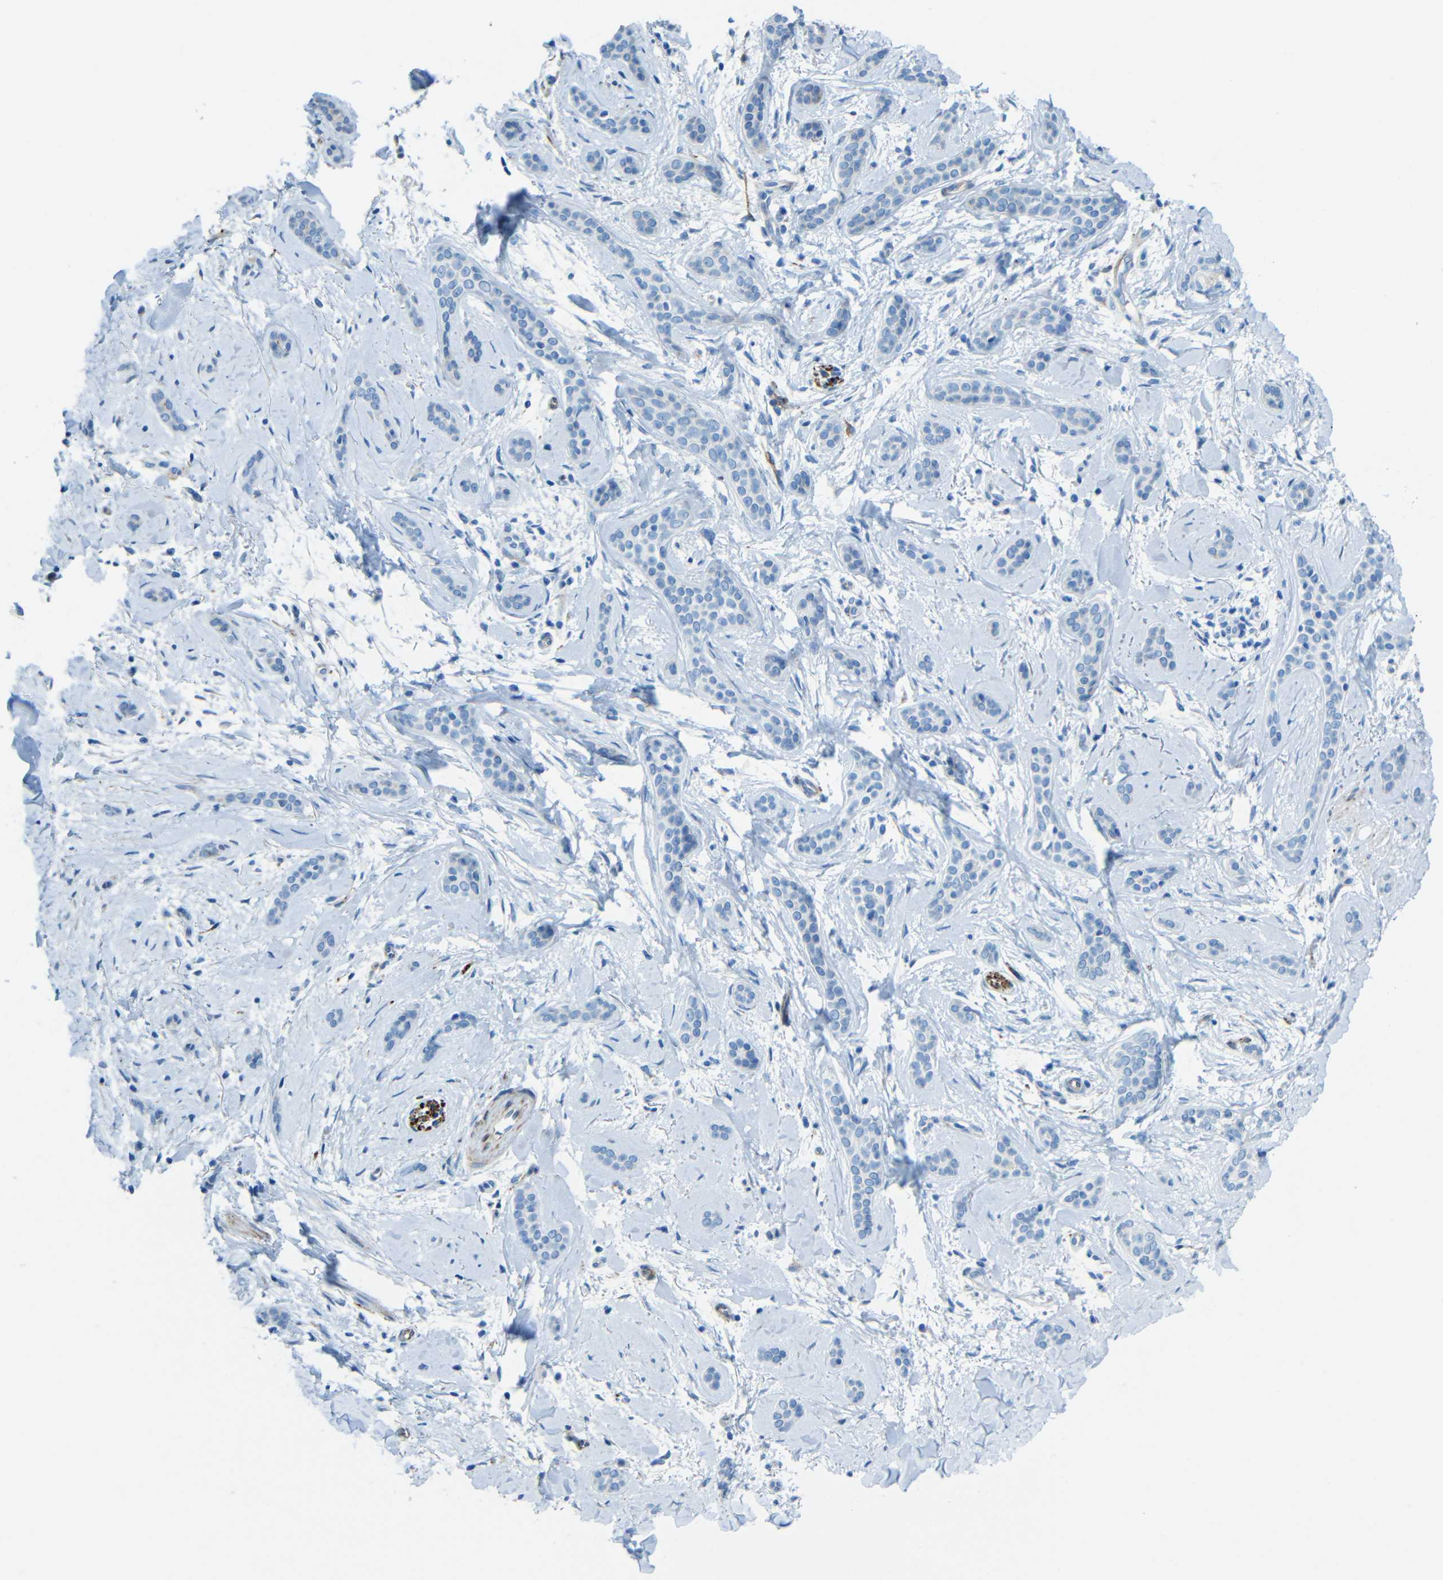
{"staining": {"intensity": "moderate", "quantity": "<25%", "location": "cytoplasmic/membranous"}, "tissue": "skin cancer", "cell_type": "Tumor cells", "image_type": "cancer", "snomed": [{"axis": "morphology", "description": "Basal cell carcinoma"}, {"axis": "morphology", "description": "Adnexal tumor, benign"}, {"axis": "topography", "description": "Skin"}], "caption": "An immunohistochemistry (IHC) histopathology image of neoplastic tissue is shown. Protein staining in brown labels moderate cytoplasmic/membranous positivity in benign adnexal tumor (skin) within tumor cells.", "gene": "TUBB4B", "patient": {"sex": "female", "age": 42}}